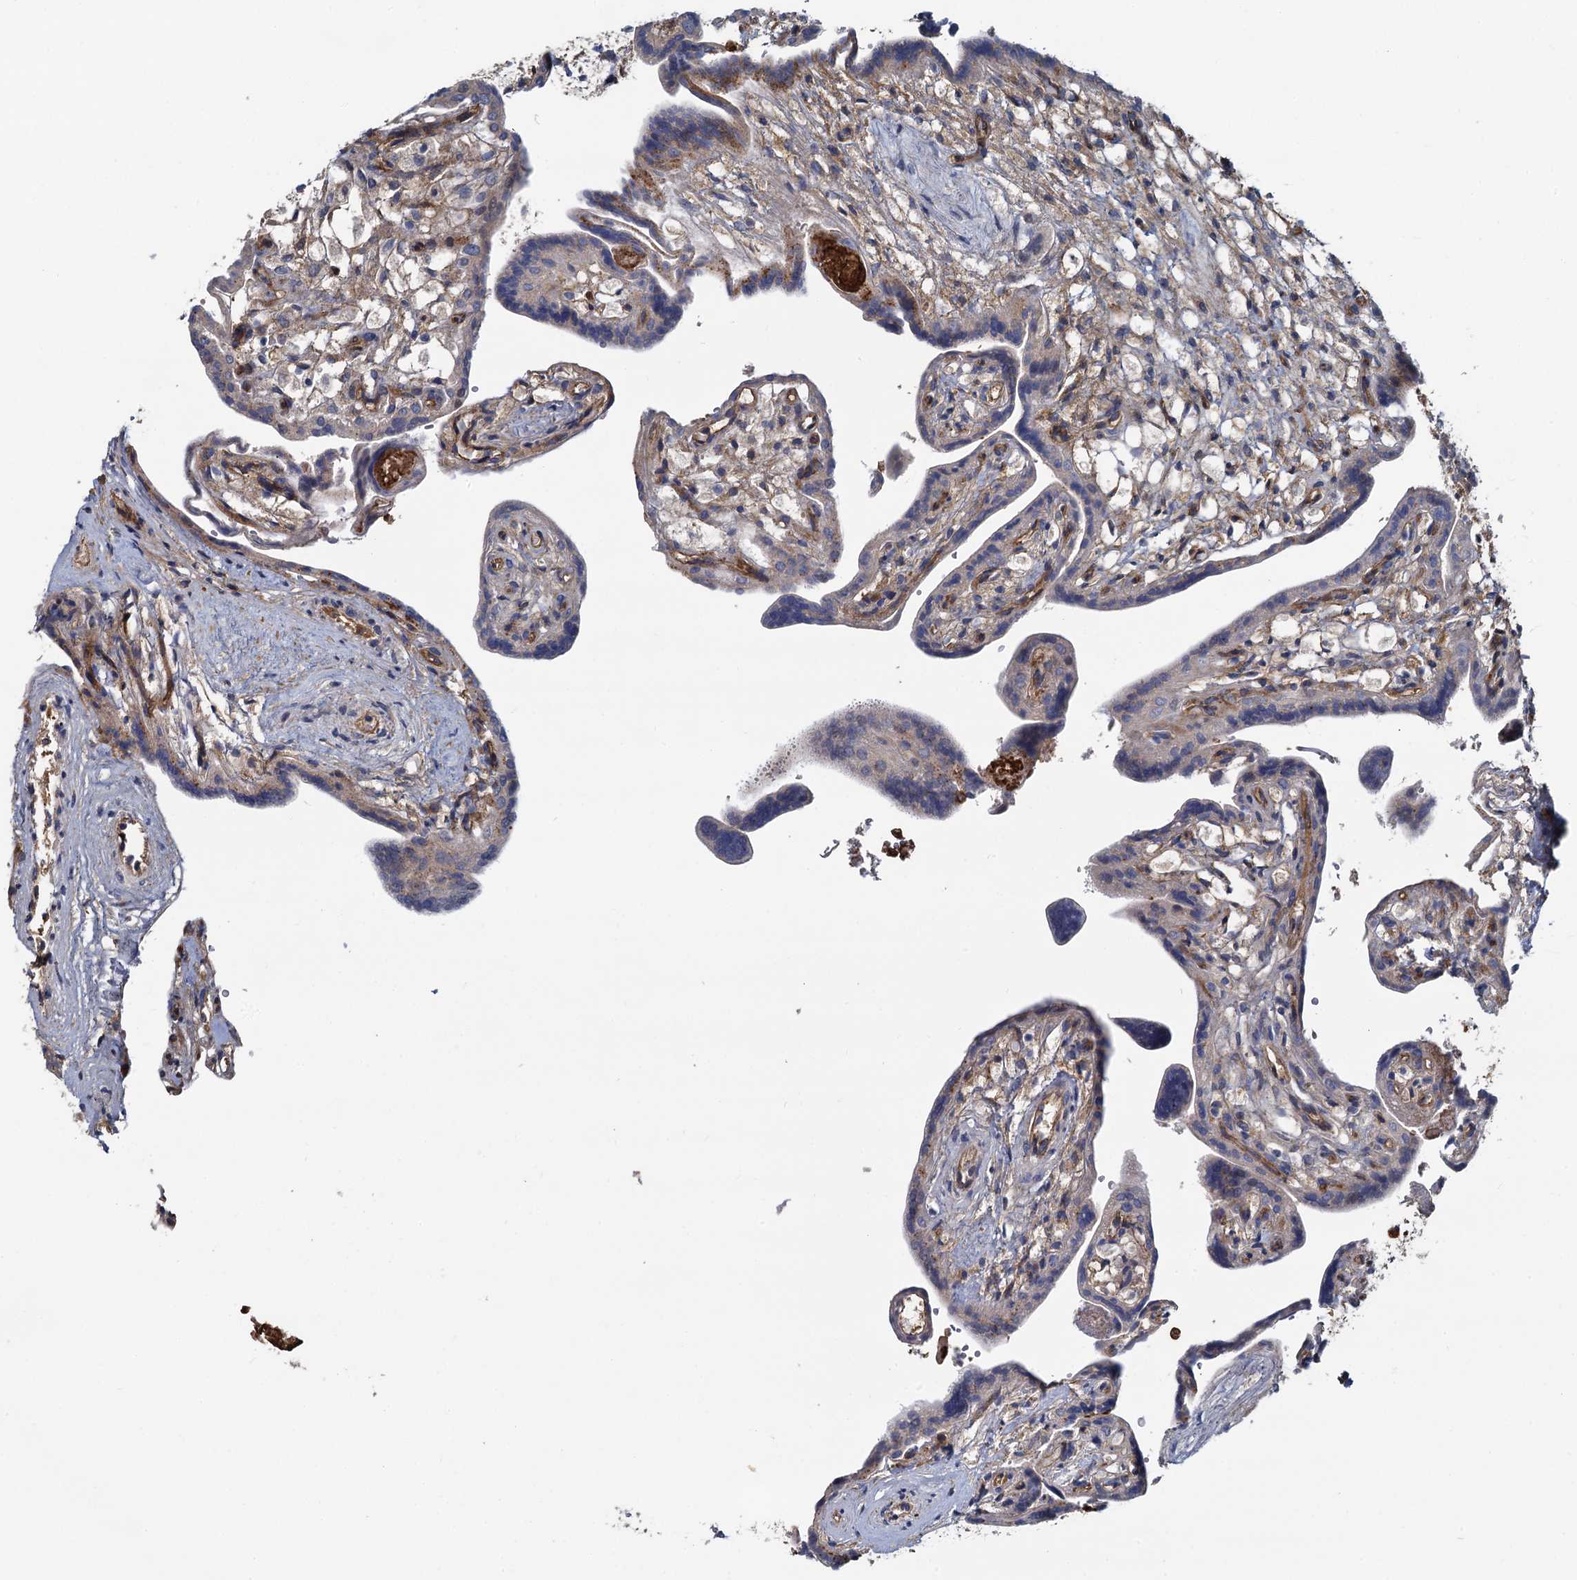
{"staining": {"intensity": "strong", "quantity": "25%-75%", "location": "nuclear"}, "tissue": "placenta", "cell_type": "Trophoblastic cells", "image_type": "normal", "snomed": [{"axis": "morphology", "description": "Normal tissue, NOS"}, {"axis": "topography", "description": "Placenta"}], "caption": "Protein analysis of normal placenta exhibits strong nuclear expression in approximately 25%-75% of trophoblastic cells.", "gene": "ANKRD49", "patient": {"sex": "female", "age": 37}}